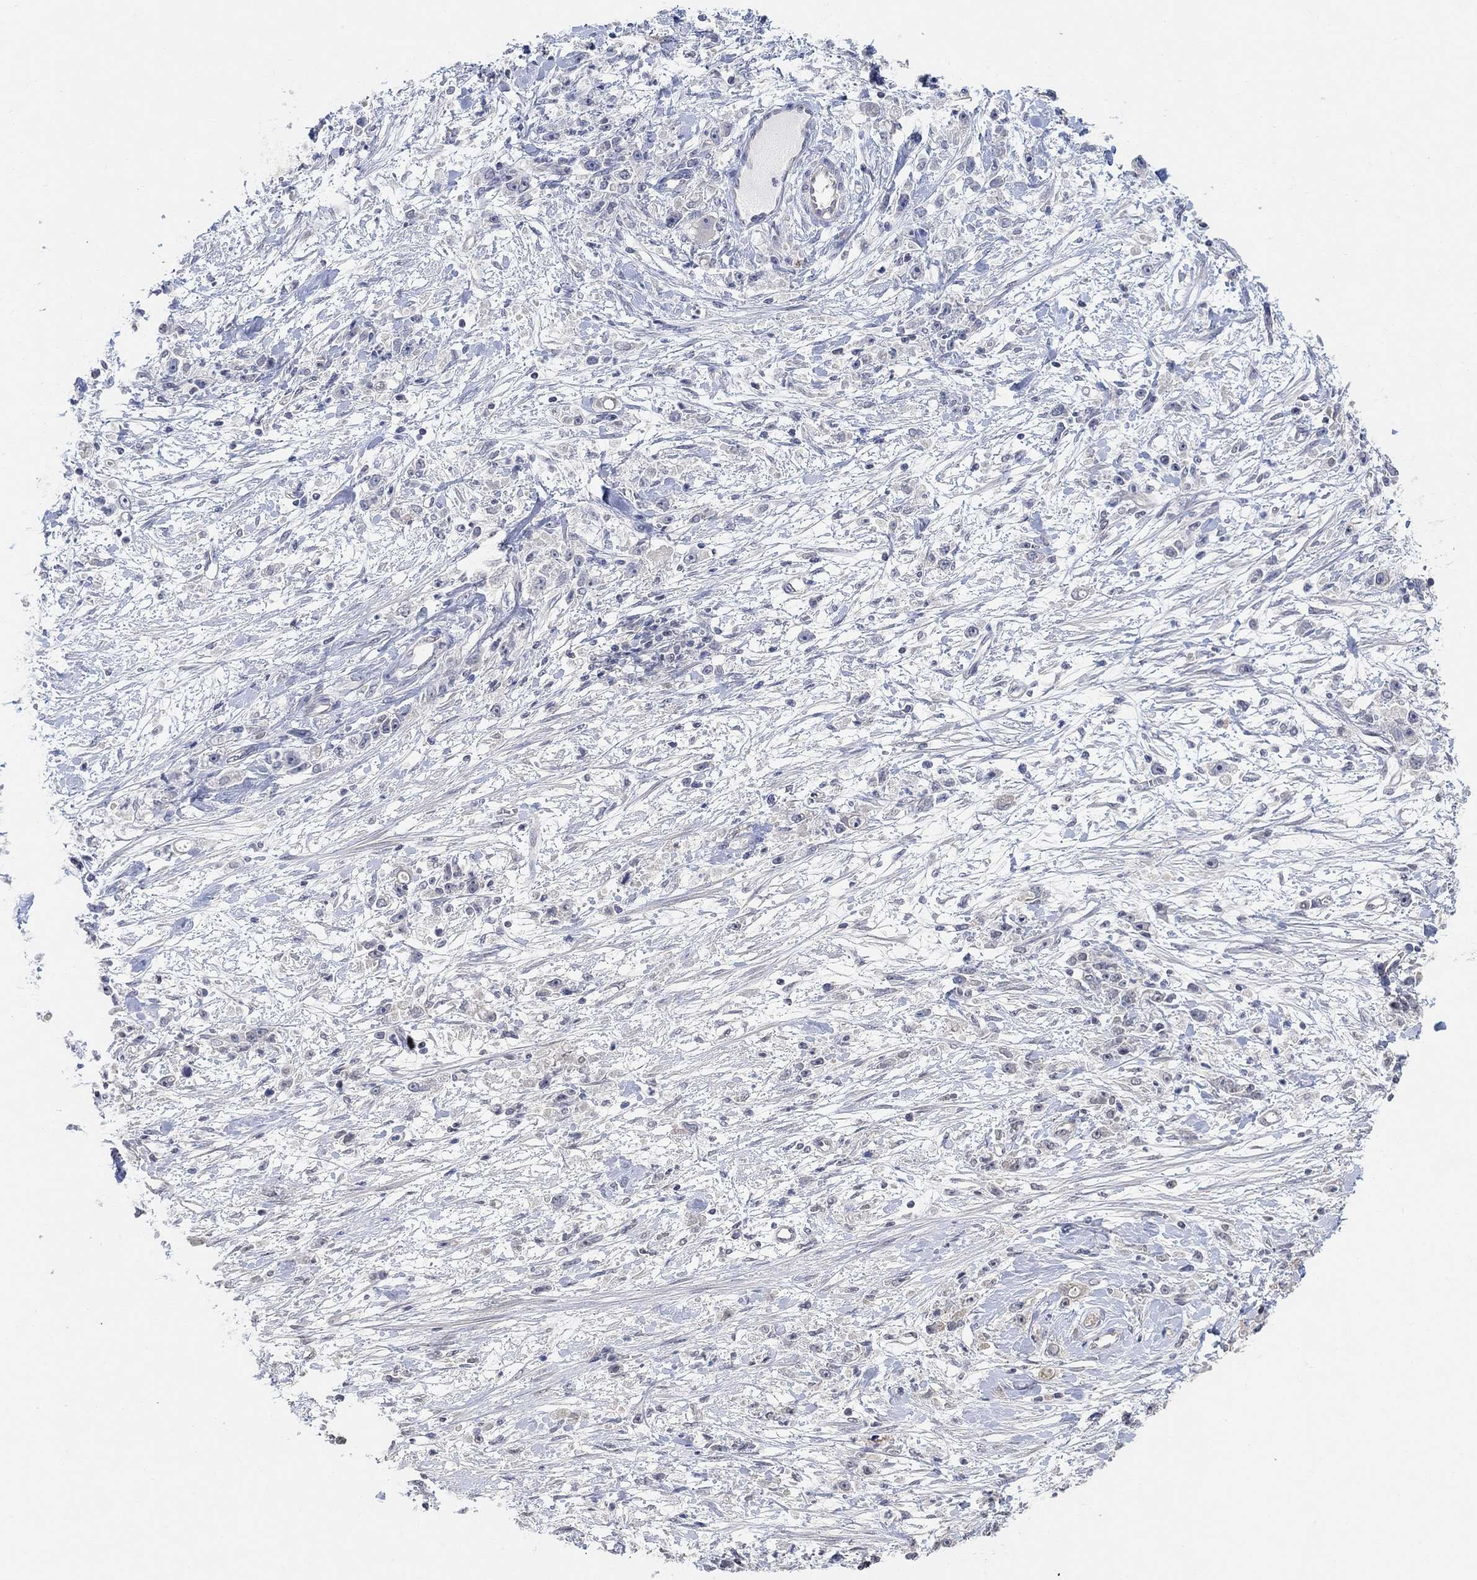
{"staining": {"intensity": "negative", "quantity": "none", "location": "none"}, "tissue": "stomach cancer", "cell_type": "Tumor cells", "image_type": "cancer", "snomed": [{"axis": "morphology", "description": "Adenocarcinoma, NOS"}, {"axis": "topography", "description": "Stomach"}], "caption": "Immunohistochemistry (IHC) of adenocarcinoma (stomach) demonstrates no positivity in tumor cells. The staining was performed using DAB to visualize the protein expression in brown, while the nuclei were stained in blue with hematoxylin (Magnification: 20x).", "gene": "UNC5B", "patient": {"sex": "female", "age": 59}}